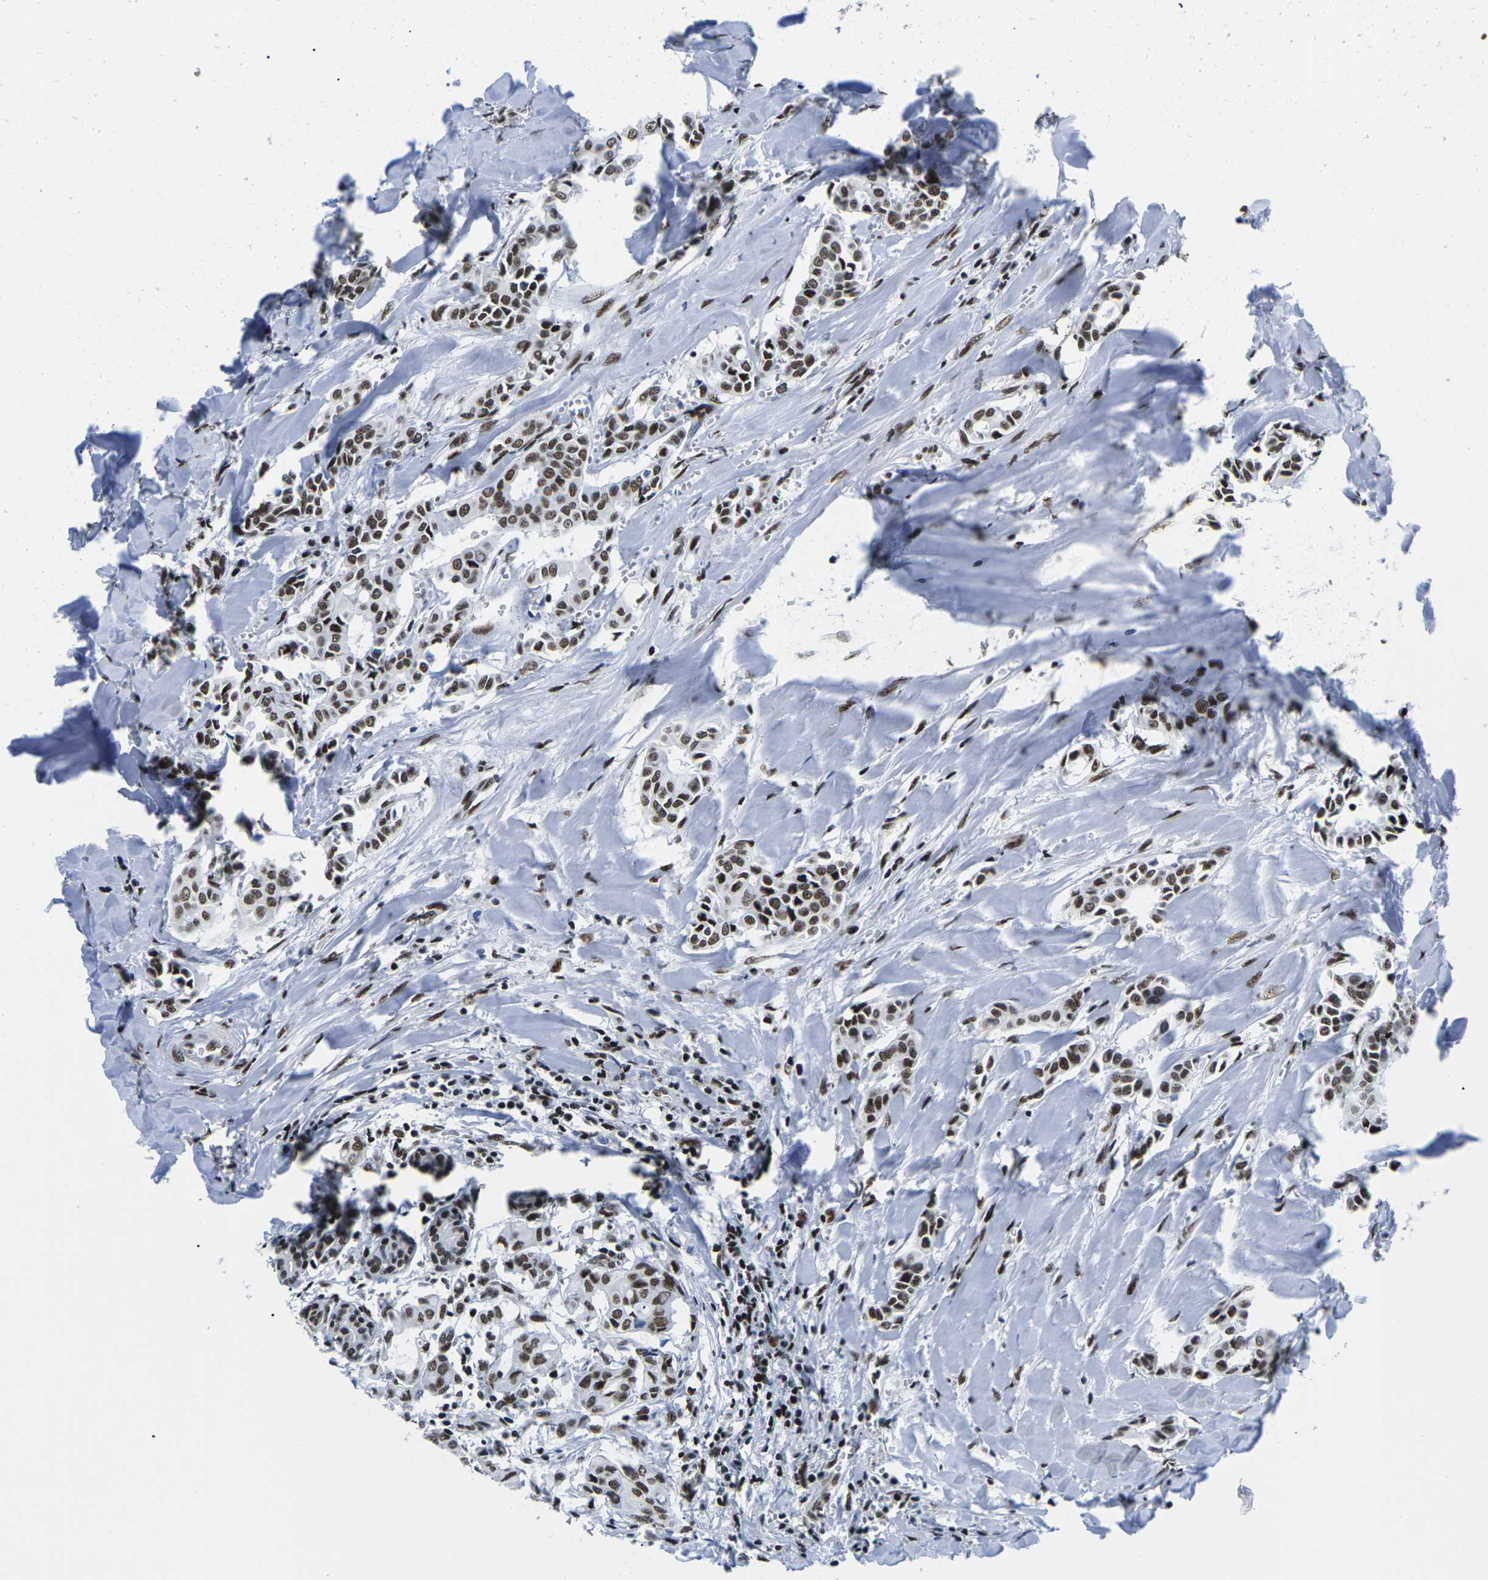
{"staining": {"intensity": "moderate", "quantity": ">75%", "location": "nuclear"}, "tissue": "head and neck cancer", "cell_type": "Tumor cells", "image_type": "cancer", "snomed": [{"axis": "morphology", "description": "Adenocarcinoma, NOS"}, {"axis": "topography", "description": "Salivary gland"}, {"axis": "topography", "description": "Head-Neck"}], "caption": "Protein expression analysis of human head and neck cancer reveals moderate nuclear positivity in about >75% of tumor cells. Nuclei are stained in blue.", "gene": "ATF1", "patient": {"sex": "female", "age": 59}}